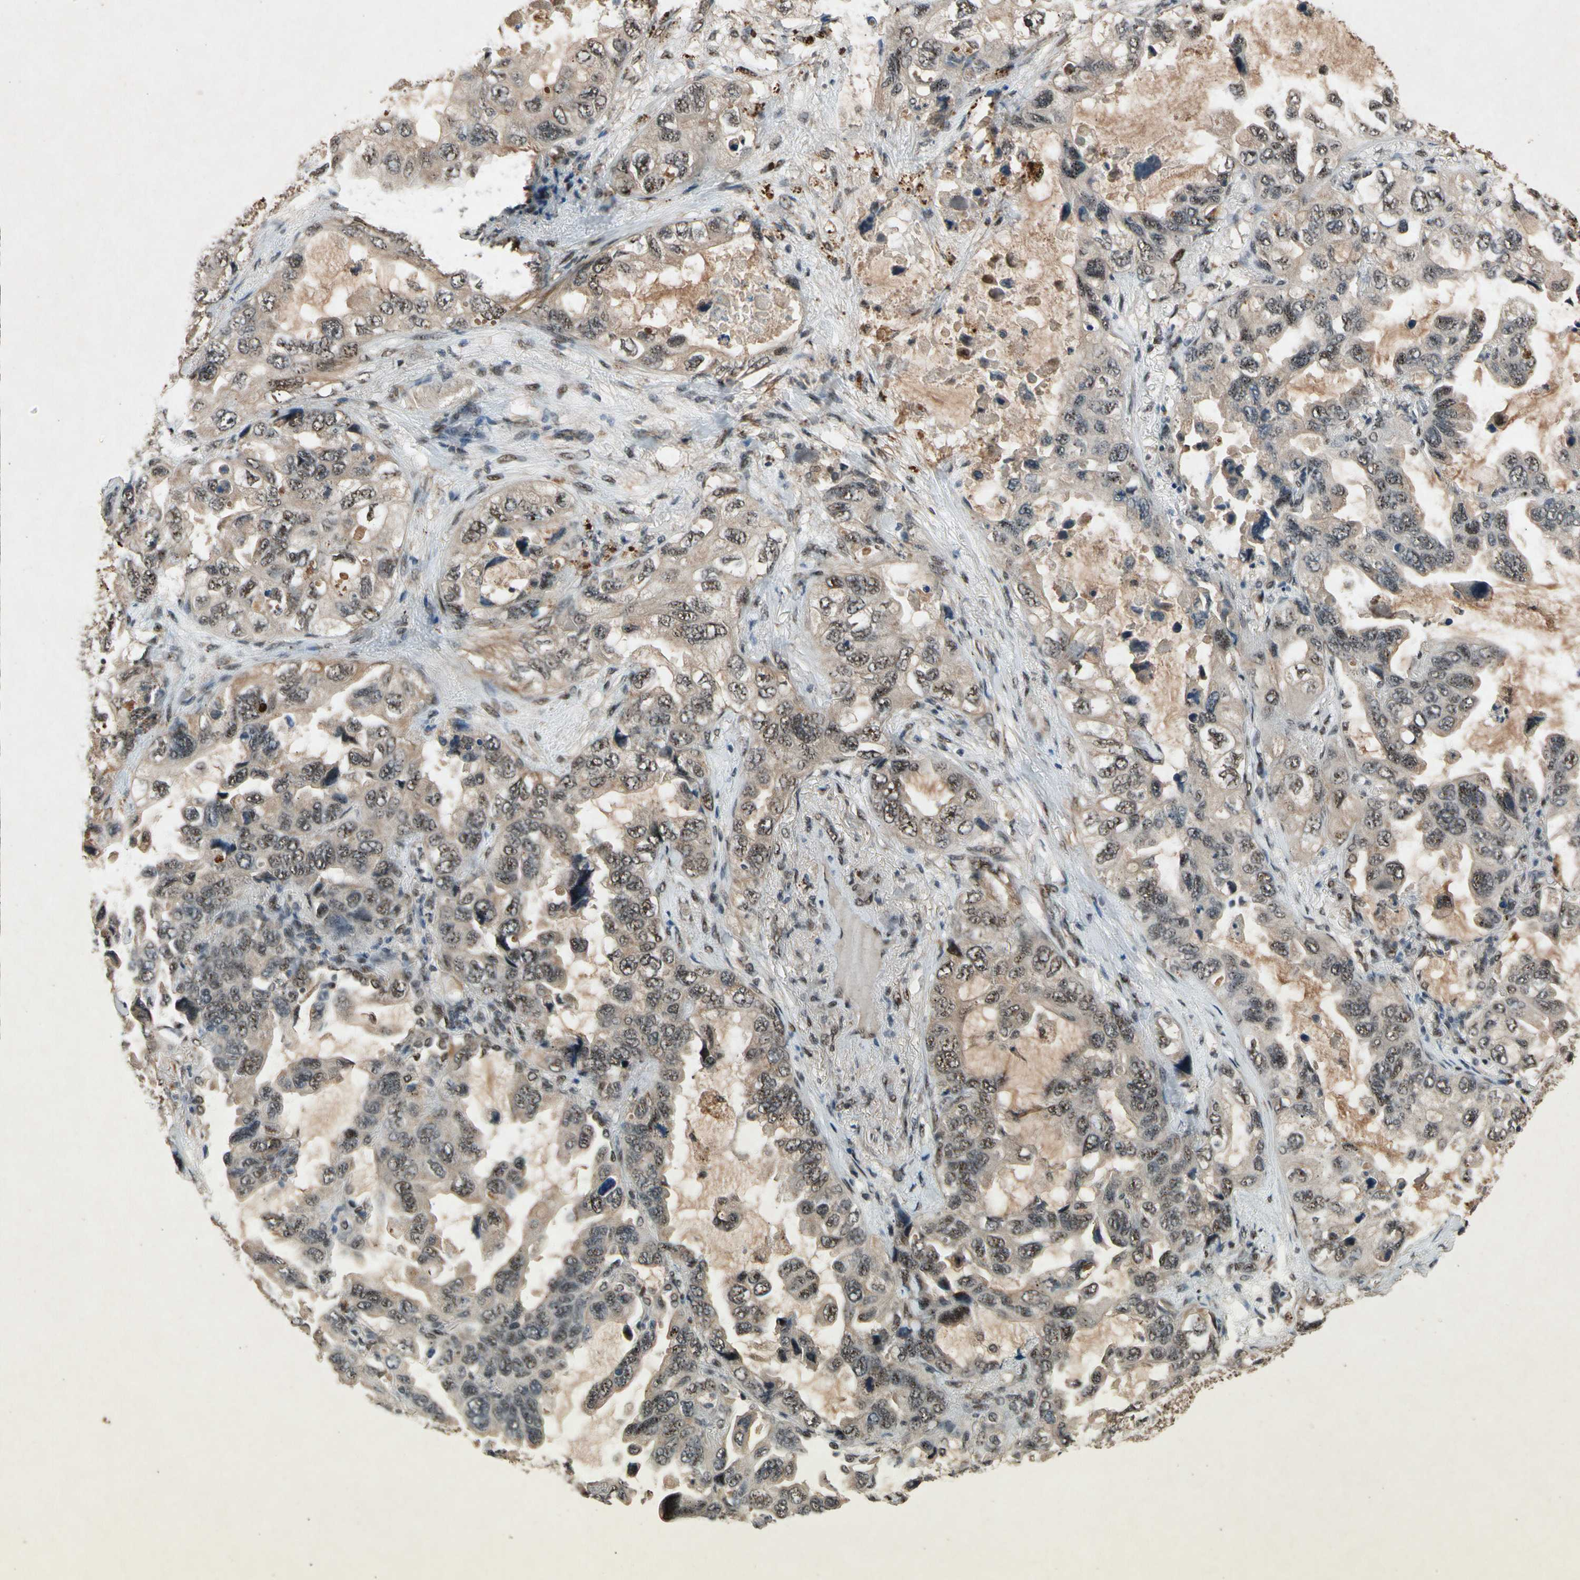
{"staining": {"intensity": "moderate", "quantity": "25%-75%", "location": "cytoplasmic/membranous,nuclear"}, "tissue": "lung cancer", "cell_type": "Tumor cells", "image_type": "cancer", "snomed": [{"axis": "morphology", "description": "Squamous cell carcinoma, NOS"}, {"axis": "topography", "description": "Lung"}], "caption": "The histopathology image displays immunohistochemical staining of lung cancer. There is moderate cytoplasmic/membranous and nuclear positivity is present in about 25%-75% of tumor cells. (brown staining indicates protein expression, while blue staining denotes nuclei).", "gene": "PML", "patient": {"sex": "female", "age": 73}}